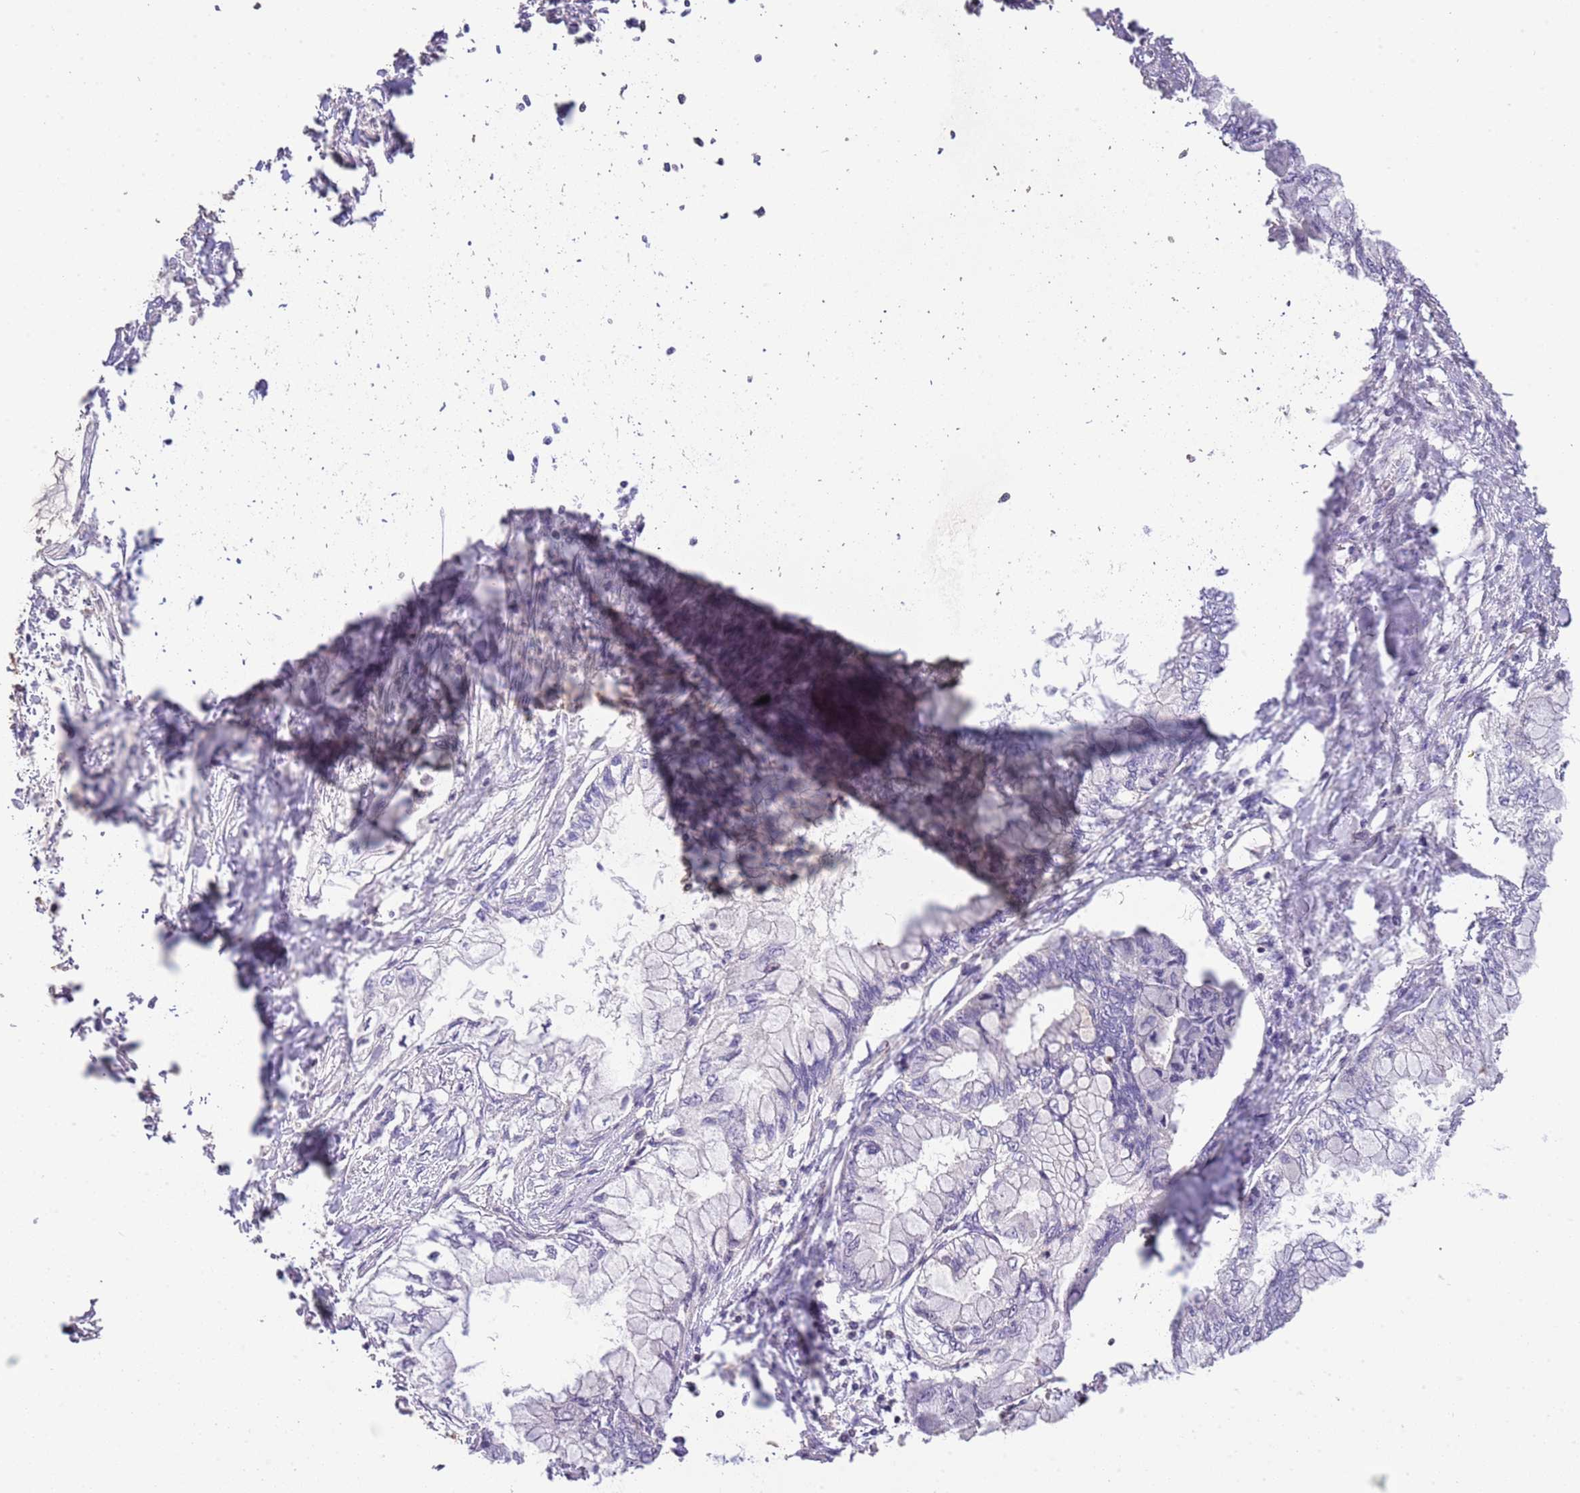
{"staining": {"intensity": "negative", "quantity": "none", "location": "none"}, "tissue": "pancreatic cancer", "cell_type": "Tumor cells", "image_type": "cancer", "snomed": [{"axis": "morphology", "description": "Adenocarcinoma, NOS"}, {"axis": "topography", "description": "Pancreas"}], "caption": "IHC of pancreatic cancer (adenocarcinoma) demonstrates no expression in tumor cells.", "gene": "ADTRP", "patient": {"sex": "male", "age": 48}}